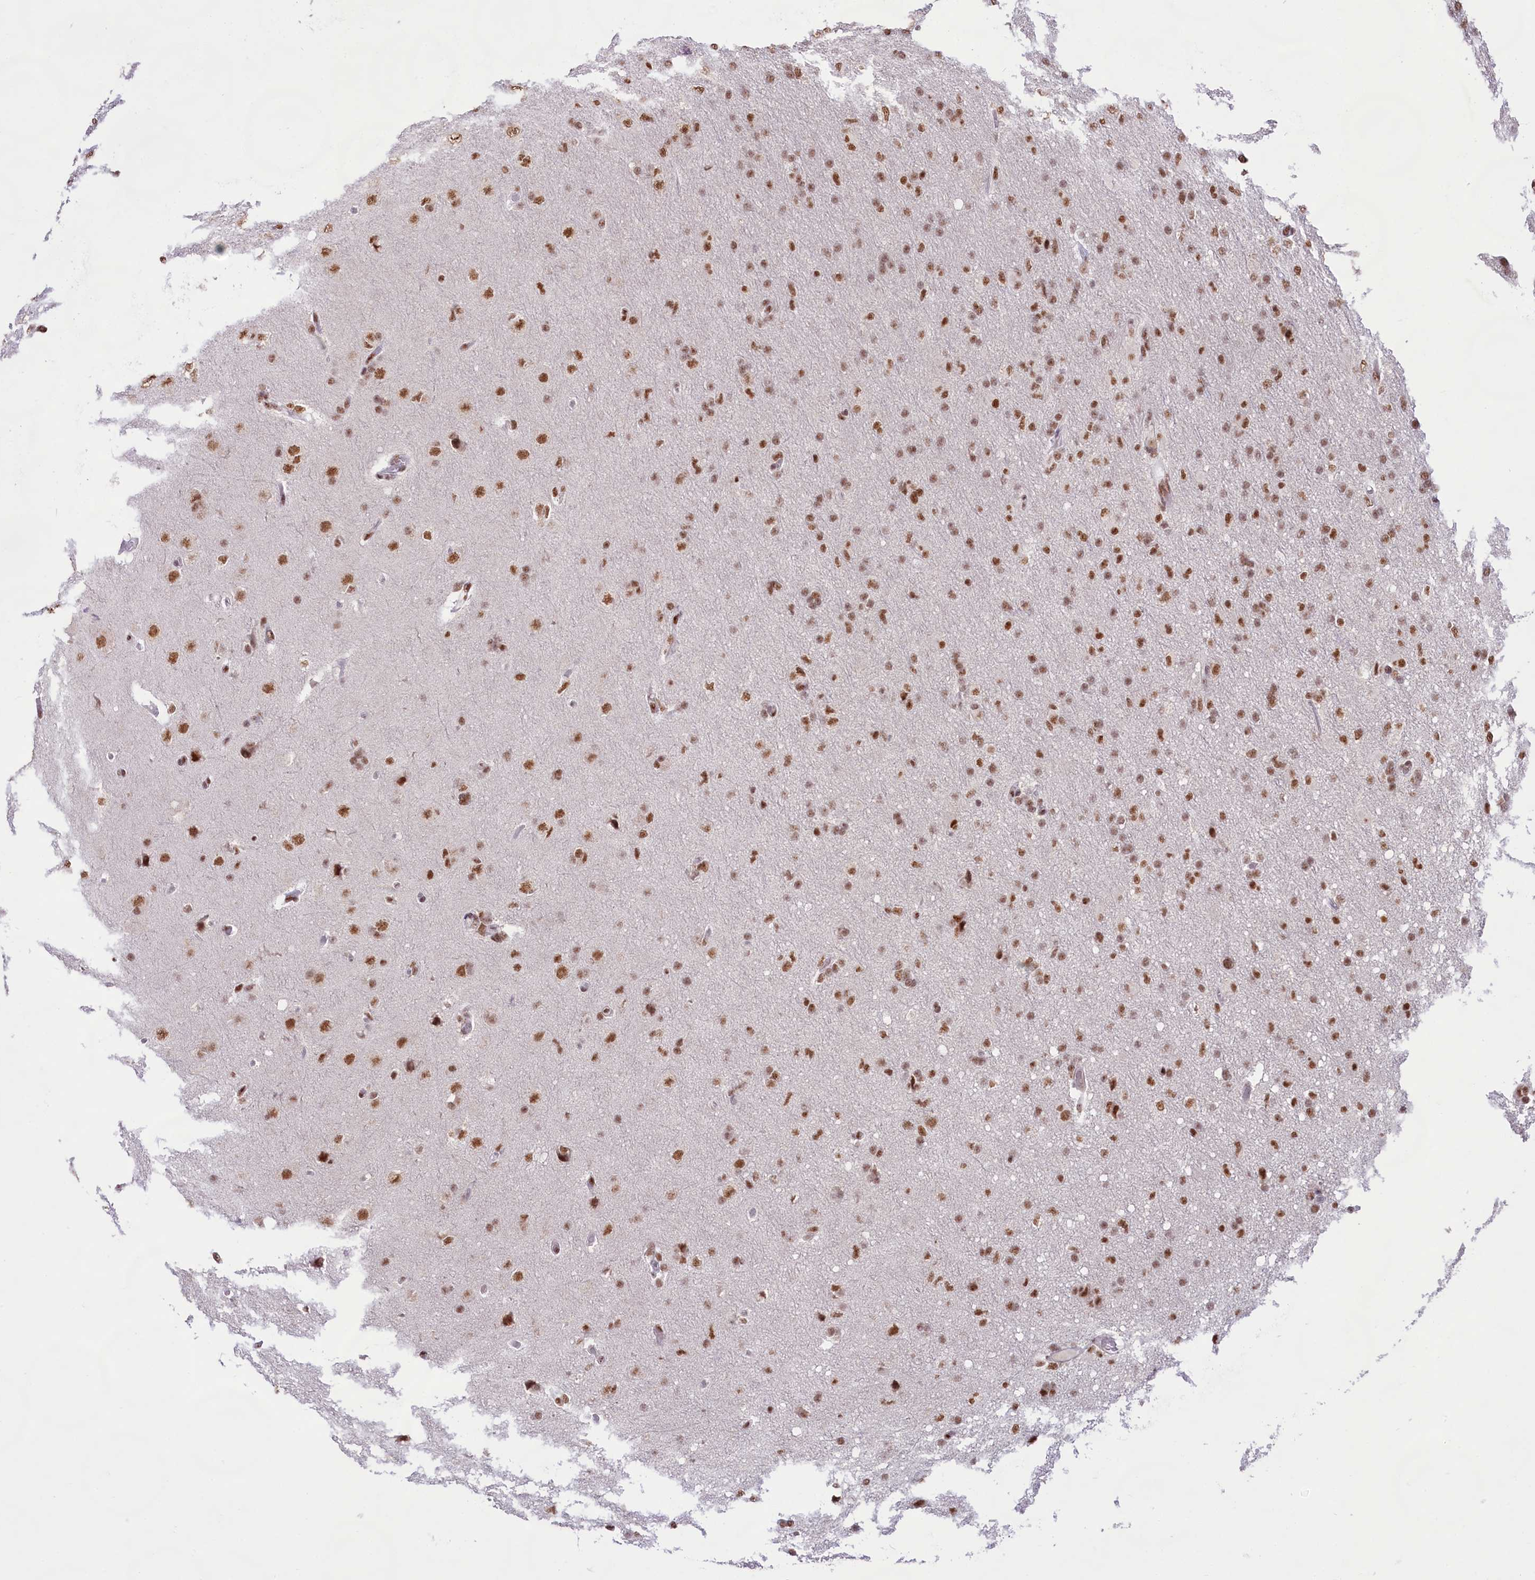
{"staining": {"intensity": "moderate", "quantity": ">75%", "location": "nuclear"}, "tissue": "glioma", "cell_type": "Tumor cells", "image_type": "cancer", "snomed": [{"axis": "morphology", "description": "Glioma, malignant, High grade"}, {"axis": "topography", "description": "Cerebral cortex"}], "caption": "IHC image of malignant glioma (high-grade) stained for a protein (brown), which demonstrates medium levels of moderate nuclear positivity in about >75% of tumor cells.", "gene": "HIRA", "patient": {"sex": "female", "age": 36}}